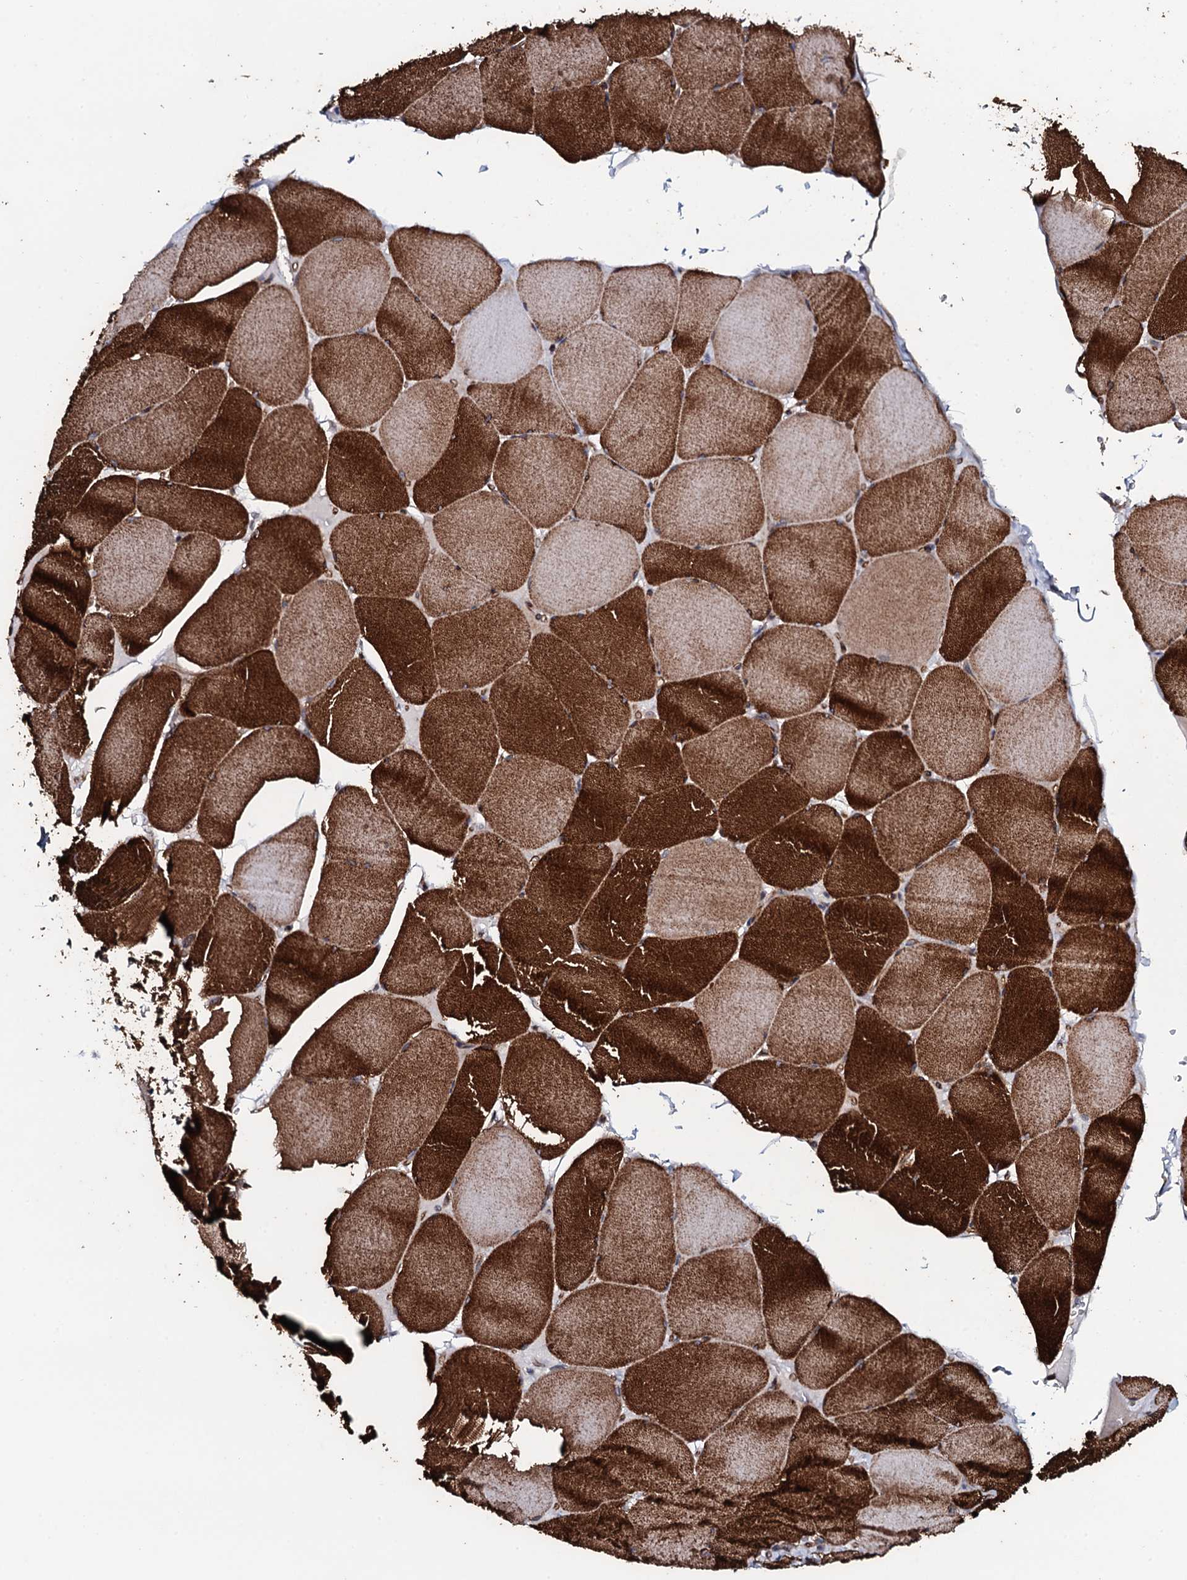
{"staining": {"intensity": "strong", "quantity": ">75%", "location": "cytoplasmic/membranous"}, "tissue": "skeletal muscle", "cell_type": "Myocytes", "image_type": "normal", "snomed": [{"axis": "morphology", "description": "Normal tissue, NOS"}, {"axis": "topography", "description": "Skeletal muscle"}, {"axis": "topography", "description": "Head-Neck"}], "caption": "About >75% of myocytes in unremarkable human skeletal muscle show strong cytoplasmic/membranous protein staining as visualized by brown immunohistochemical staining.", "gene": "KCTD4", "patient": {"sex": "male", "age": 66}}